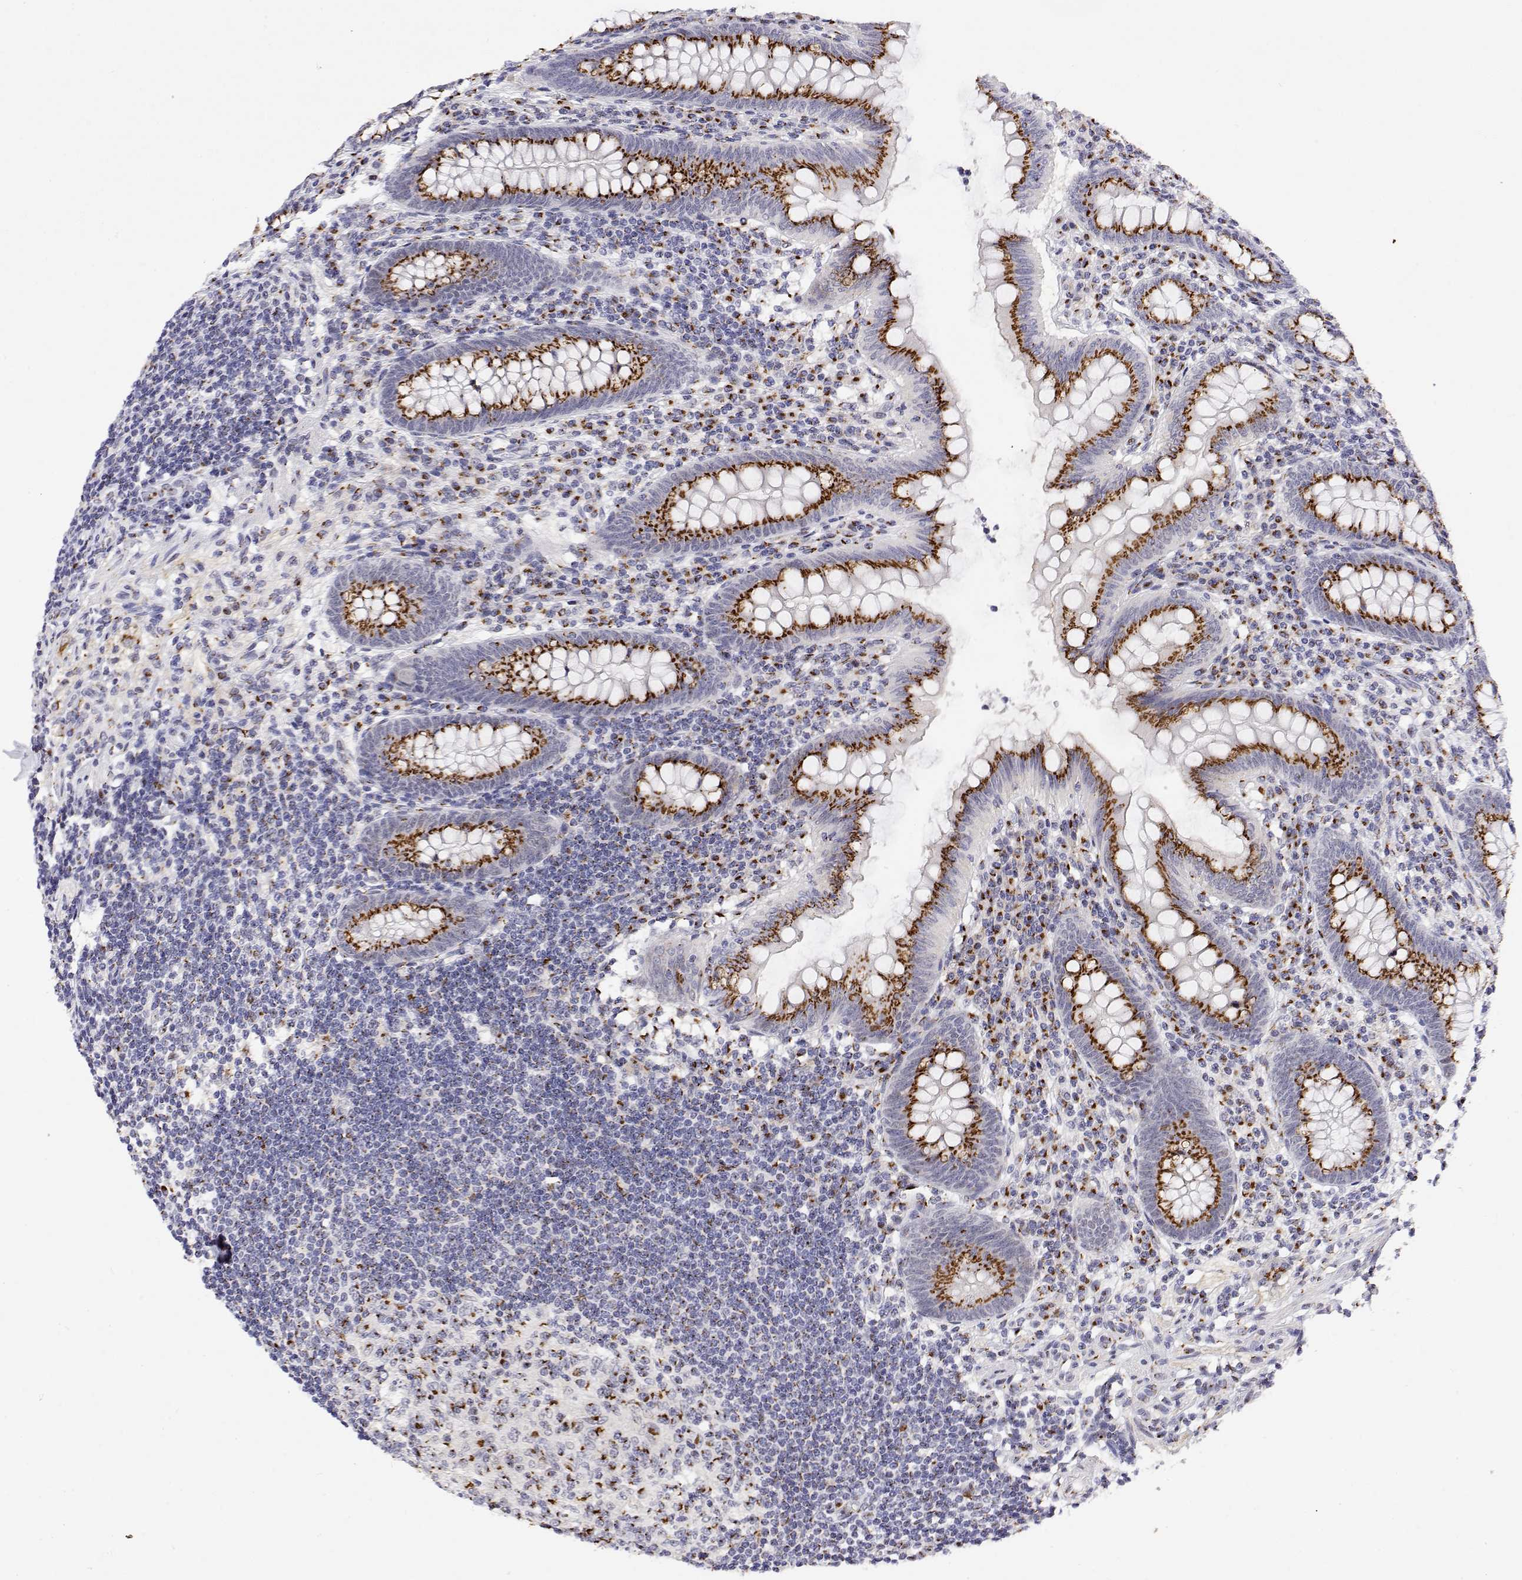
{"staining": {"intensity": "strong", "quantity": ">75%", "location": "cytoplasmic/membranous"}, "tissue": "appendix", "cell_type": "Glandular cells", "image_type": "normal", "snomed": [{"axis": "morphology", "description": "Normal tissue, NOS"}, {"axis": "topography", "description": "Appendix"}], "caption": "This histopathology image displays immunohistochemistry (IHC) staining of benign human appendix, with high strong cytoplasmic/membranous positivity in about >75% of glandular cells.", "gene": "YIPF3", "patient": {"sex": "female", "age": 57}}